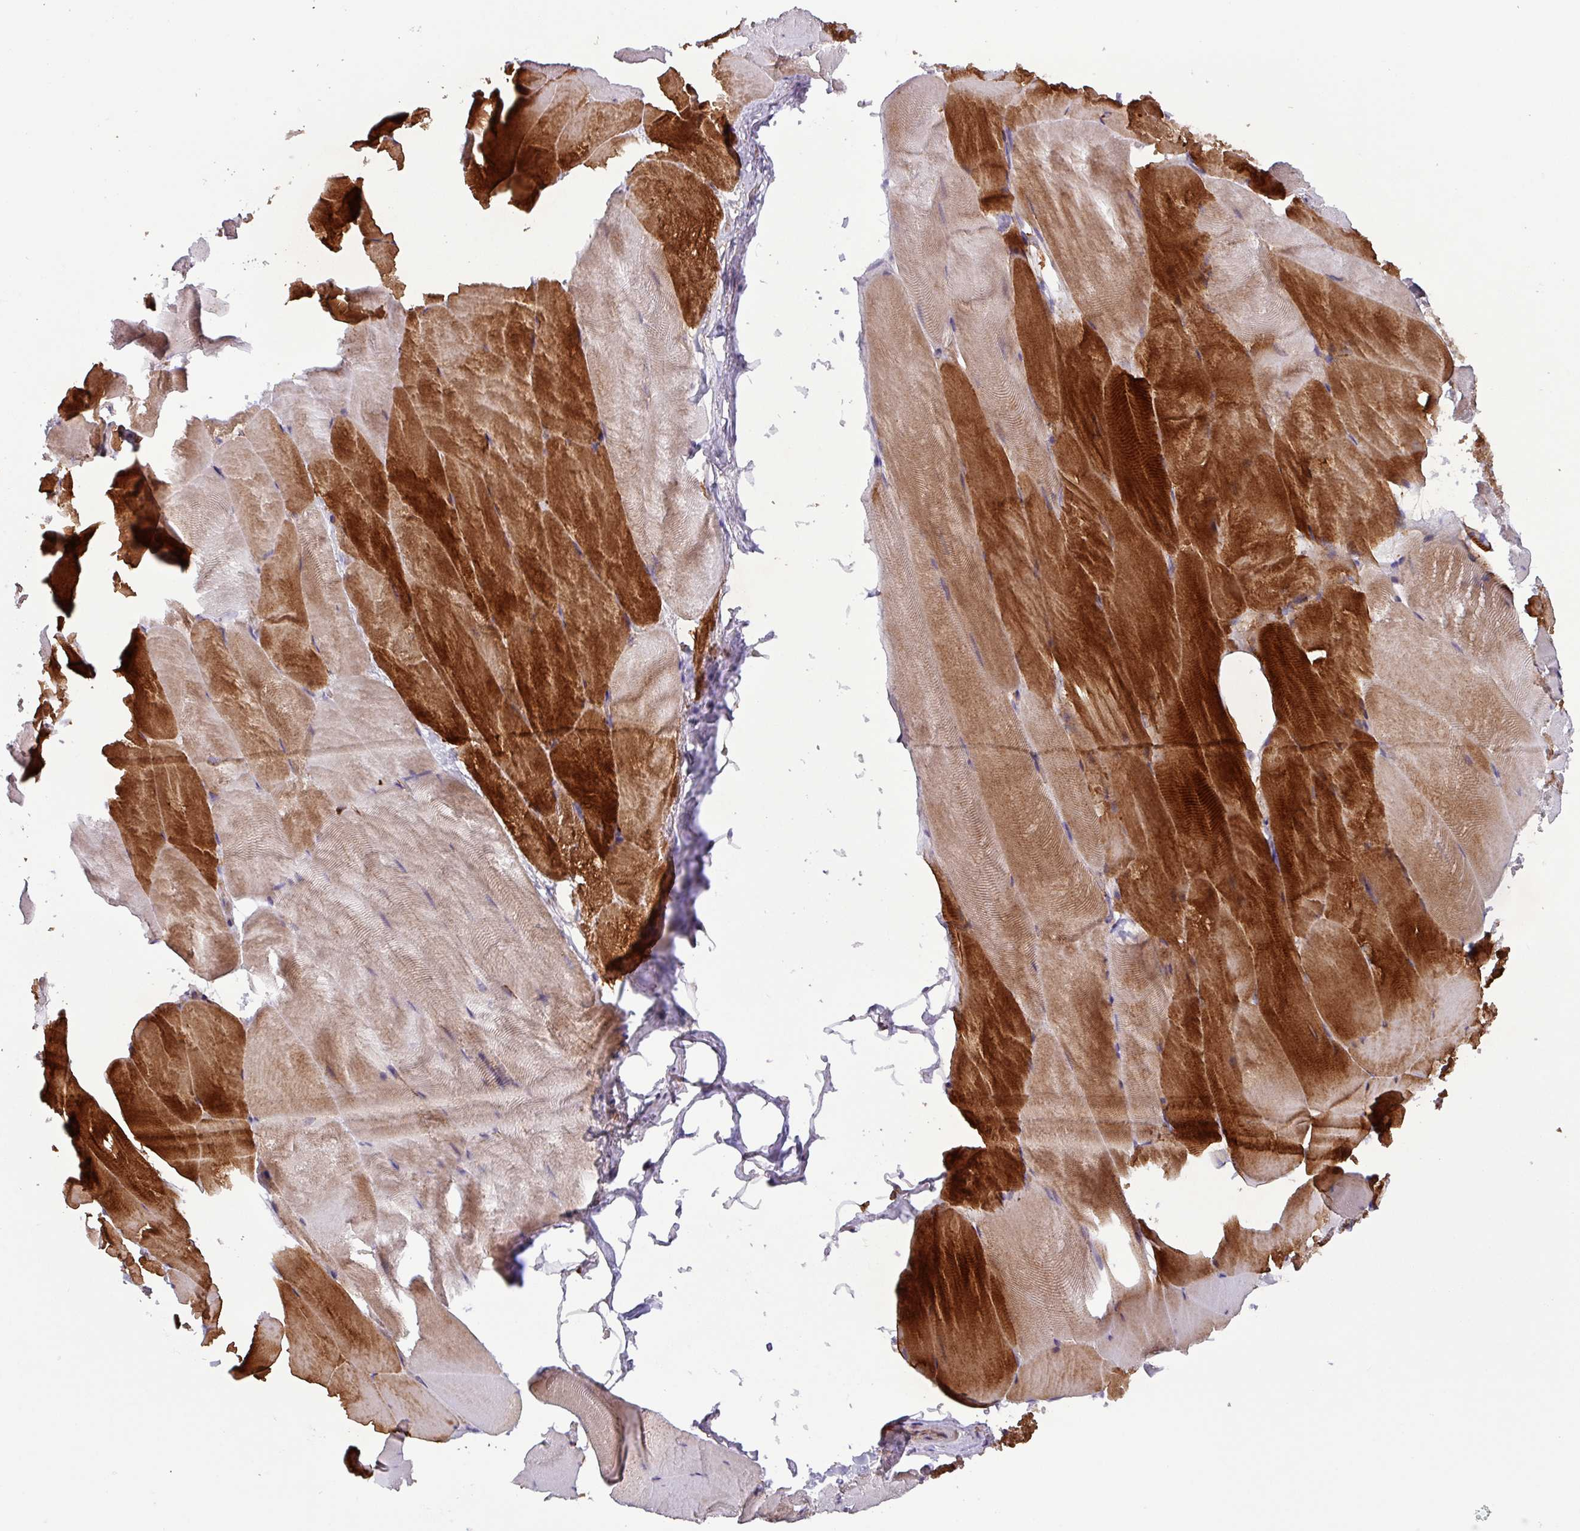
{"staining": {"intensity": "strong", "quantity": "25%-75%", "location": "cytoplasmic/membranous"}, "tissue": "skeletal muscle", "cell_type": "Myocytes", "image_type": "normal", "snomed": [{"axis": "morphology", "description": "Normal tissue, NOS"}, {"axis": "topography", "description": "Skeletal muscle"}], "caption": "Protein staining by immunohistochemistry shows strong cytoplasmic/membranous expression in about 25%-75% of myocytes in normal skeletal muscle.", "gene": "PLEKHD1", "patient": {"sex": "female", "age": 64}}